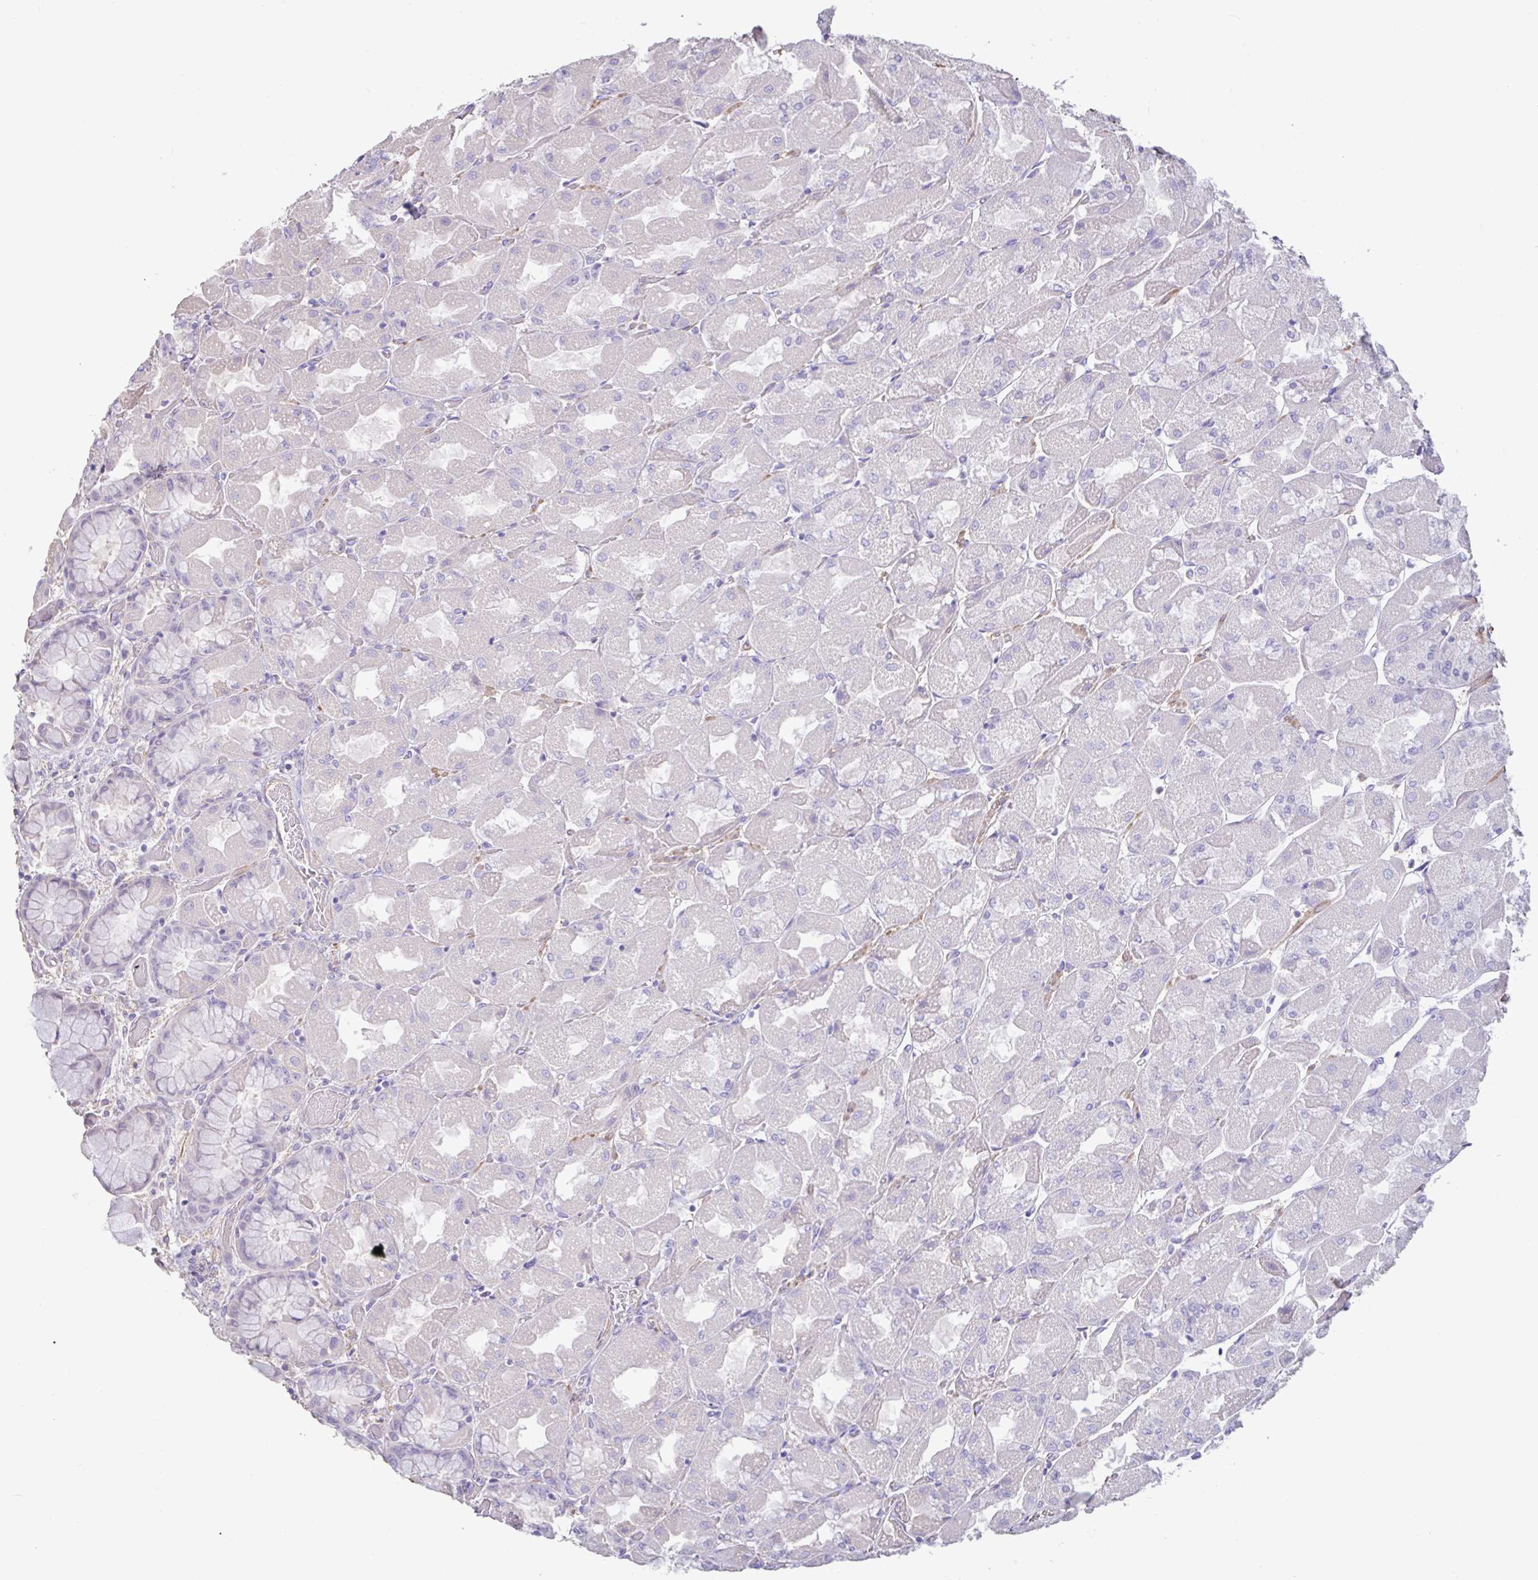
{"staining": {"intensity": "negative", "quantity": "none", "location": "none"}, "tissue": "stomach", "cell_type": "Glandular cells", "image_type": "normal", "snomed": [{"axis": "morphology", "description": "Normal tissue, NOS"}, {"axis": "topography", "description": "Stomach"}], "caption": "Immunohistochemical staining of benign human stomach reveals no significant staining in glandular cells.", "gene": "PYGM", "patient": {"sex": "female", "age": 61}}